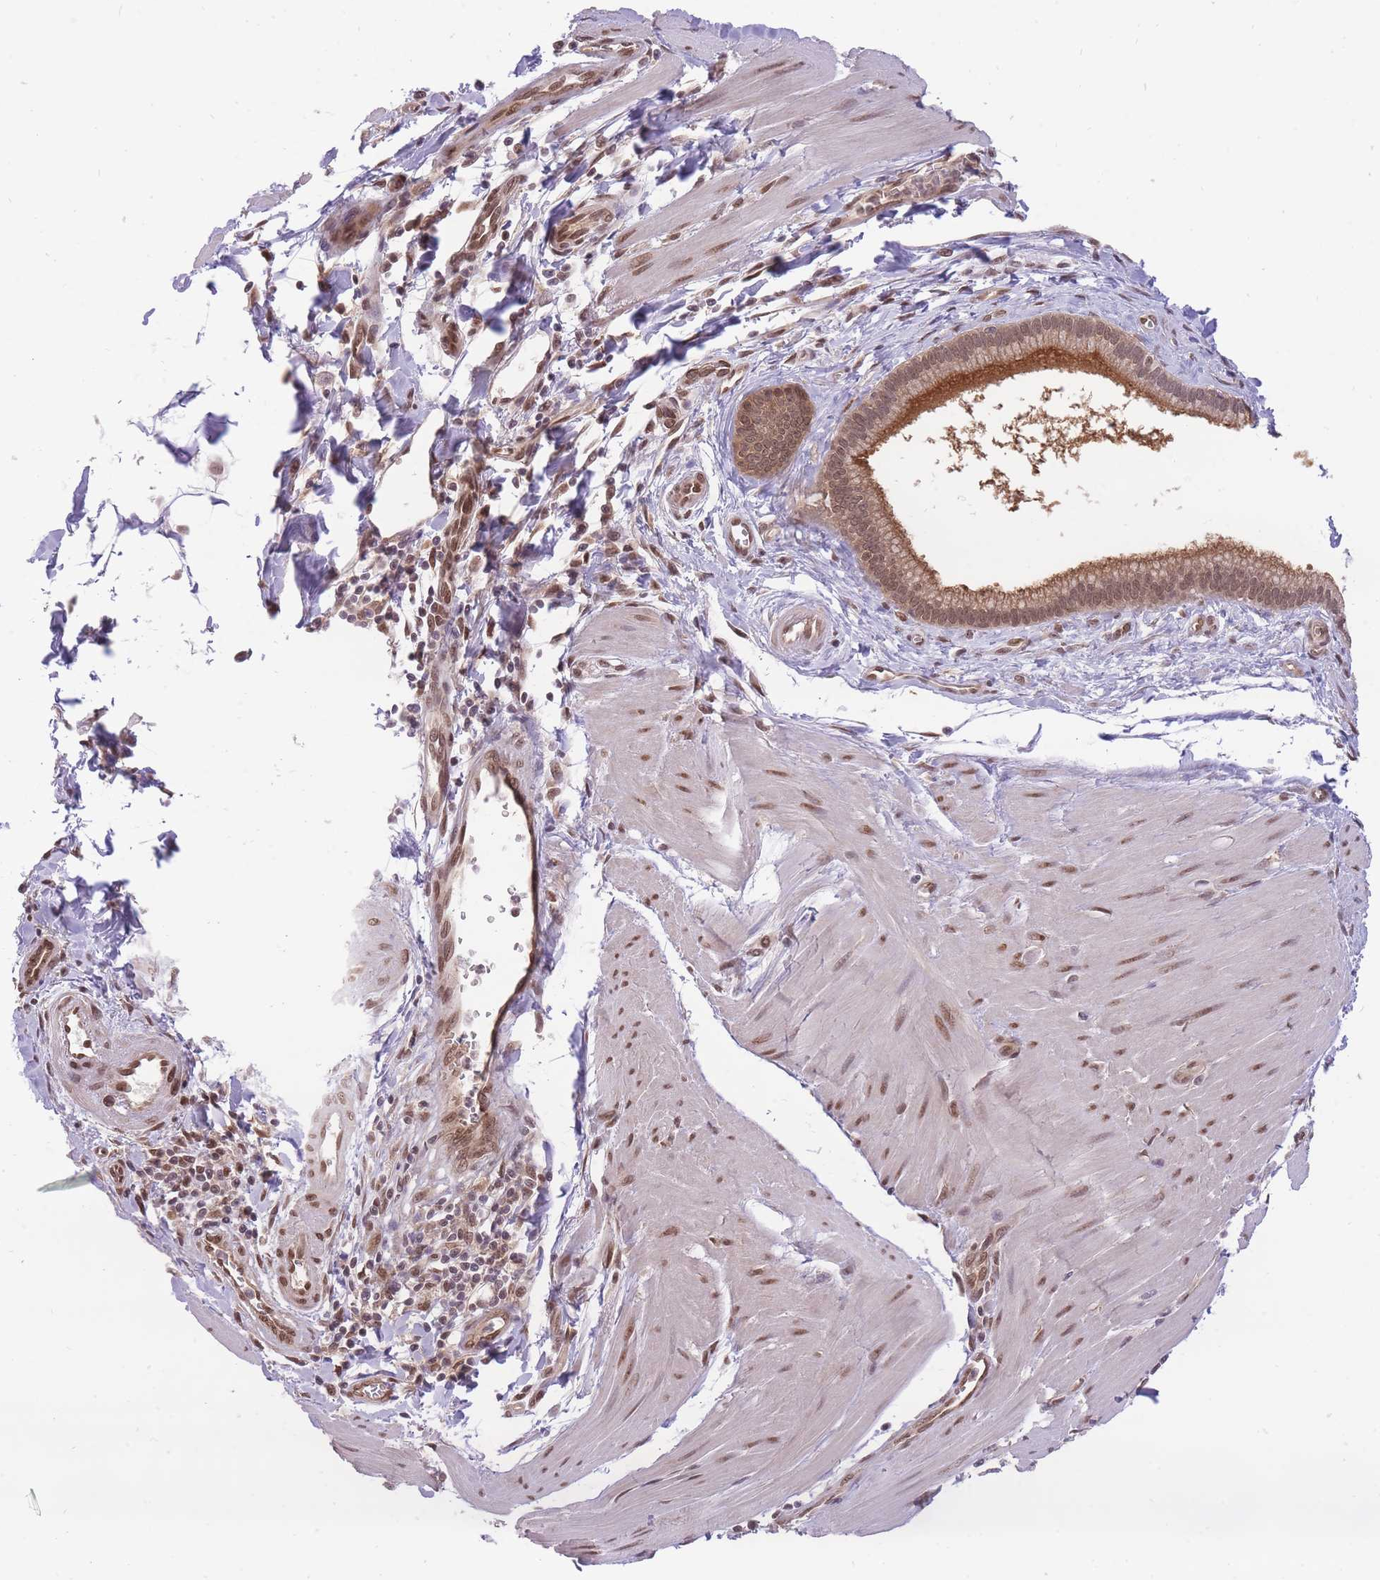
{"staining": {"intensity": "moderate", "quantity": ">75%", "location": "cytoplasmic/membranous,nuclear"}, "tissue": "pancreatic cancer", "cell_type": "Tumor cells", "image_type": "cancer", "snomed": [{"axis": "morphology", "description": "Adenocarcinoma, NOS"}, {"axis": "topography", "description": "Pancreas"}], "caption": "A micrograph of human pancreatic cancer (adenocarcinoma) stained for a protein demonstrates moderate cytoplasmic/membranous and nuclear brown staining in tumor cells.", "gene": "CDIP1", "patient": {"sex": "male", "age": 78}}